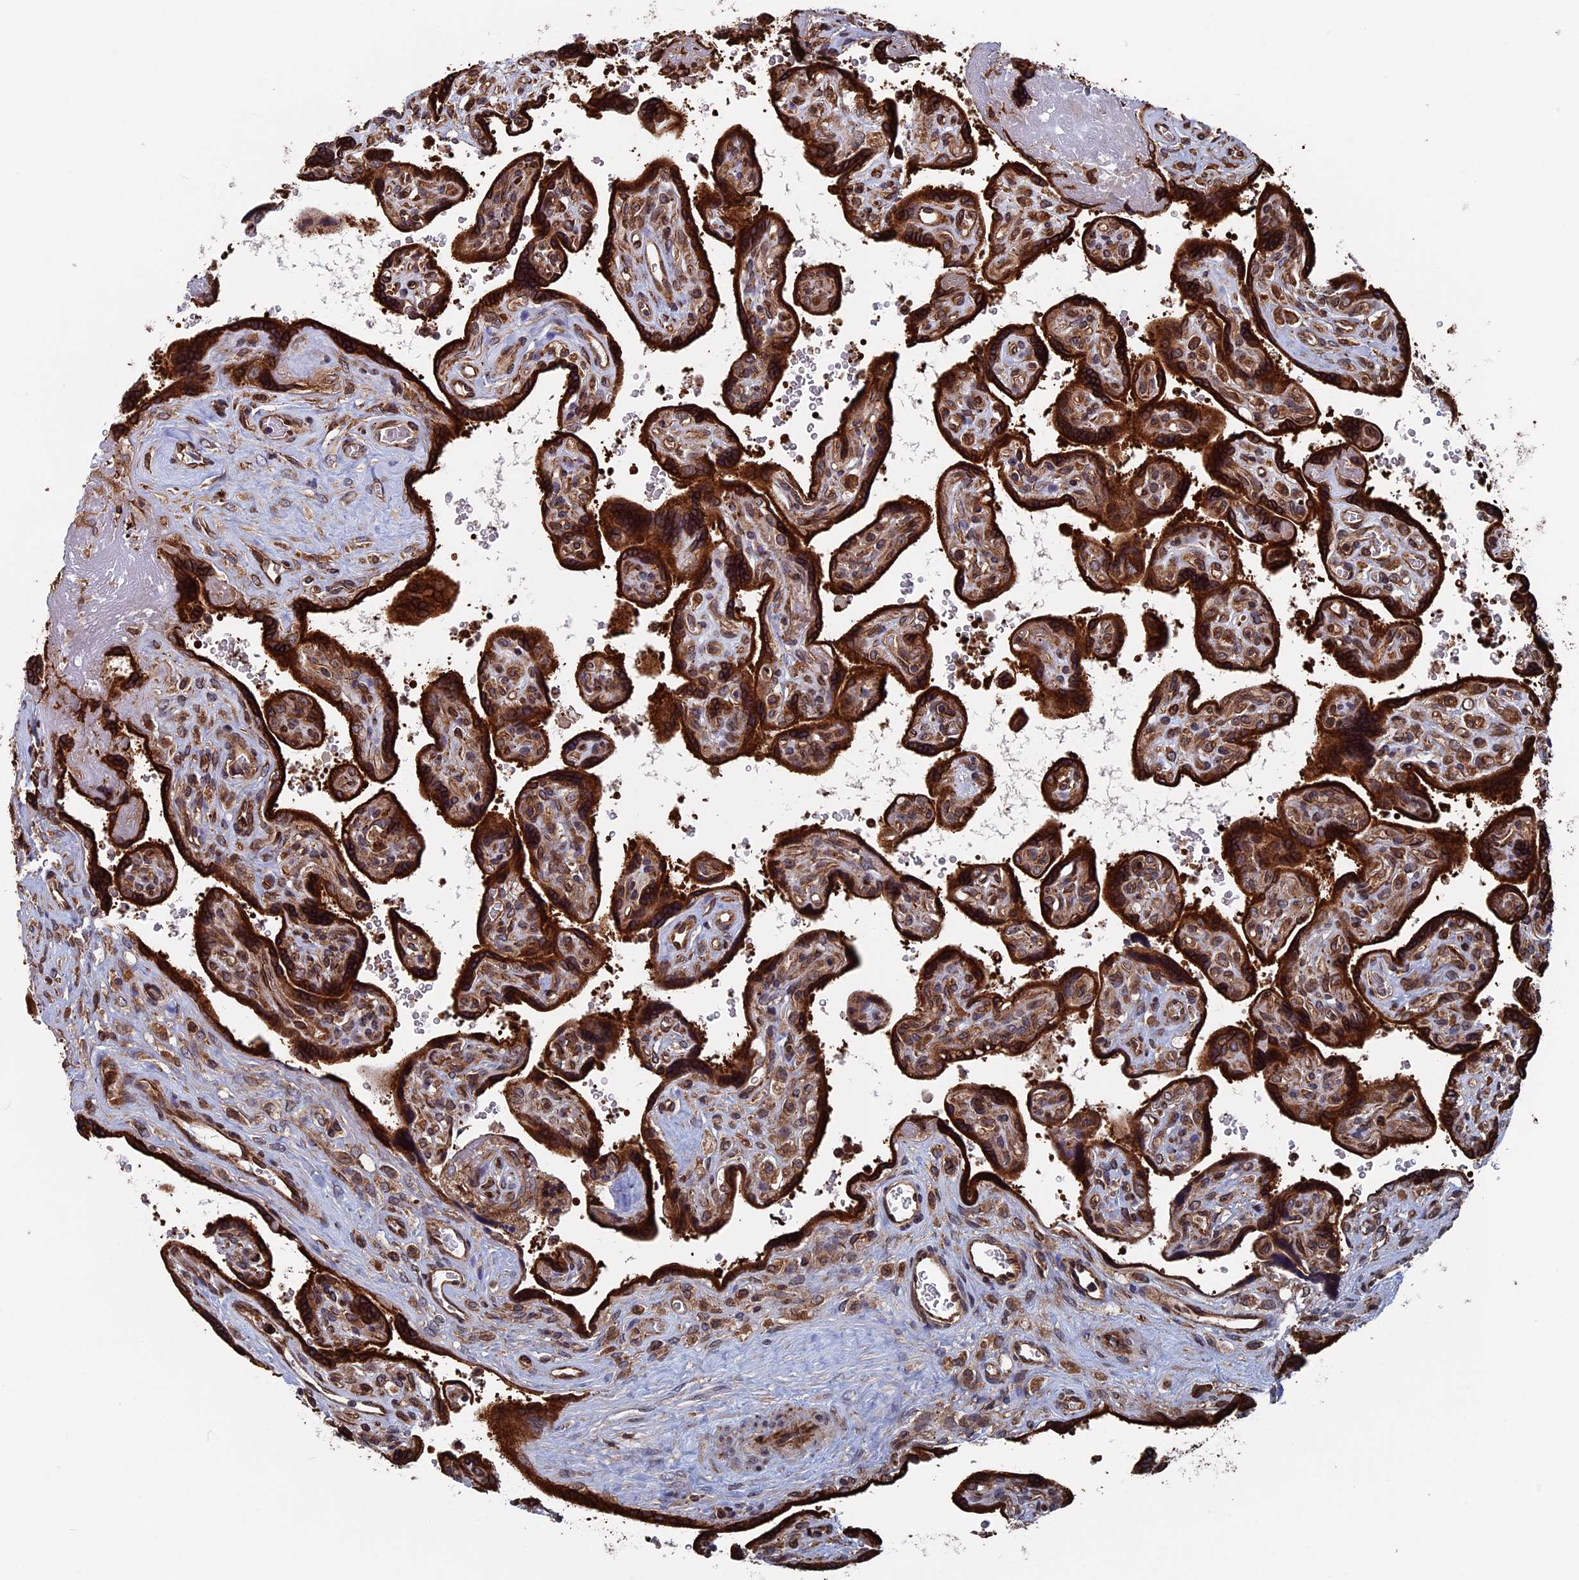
{"staining": {"intensity": "strong", "quantity": ">75%", "location": "cytoplasmic/membranous"}, "tissue": "placenta", "cell_type": "Trophoblastic cells", "image_type": "normal", "snomed": [{"axis": "morphology", "description": "Normal tissue, NOS"}, {"axis": "topography", "description": "Placenta"}], "caption": "A high amount of strong cytoplasmic/membranous positivity is seen in about >75% of trophoblastic cells in benign placenta.", "gene": "RPUSD1", "patient": {"sex": "female", "age": 39}}